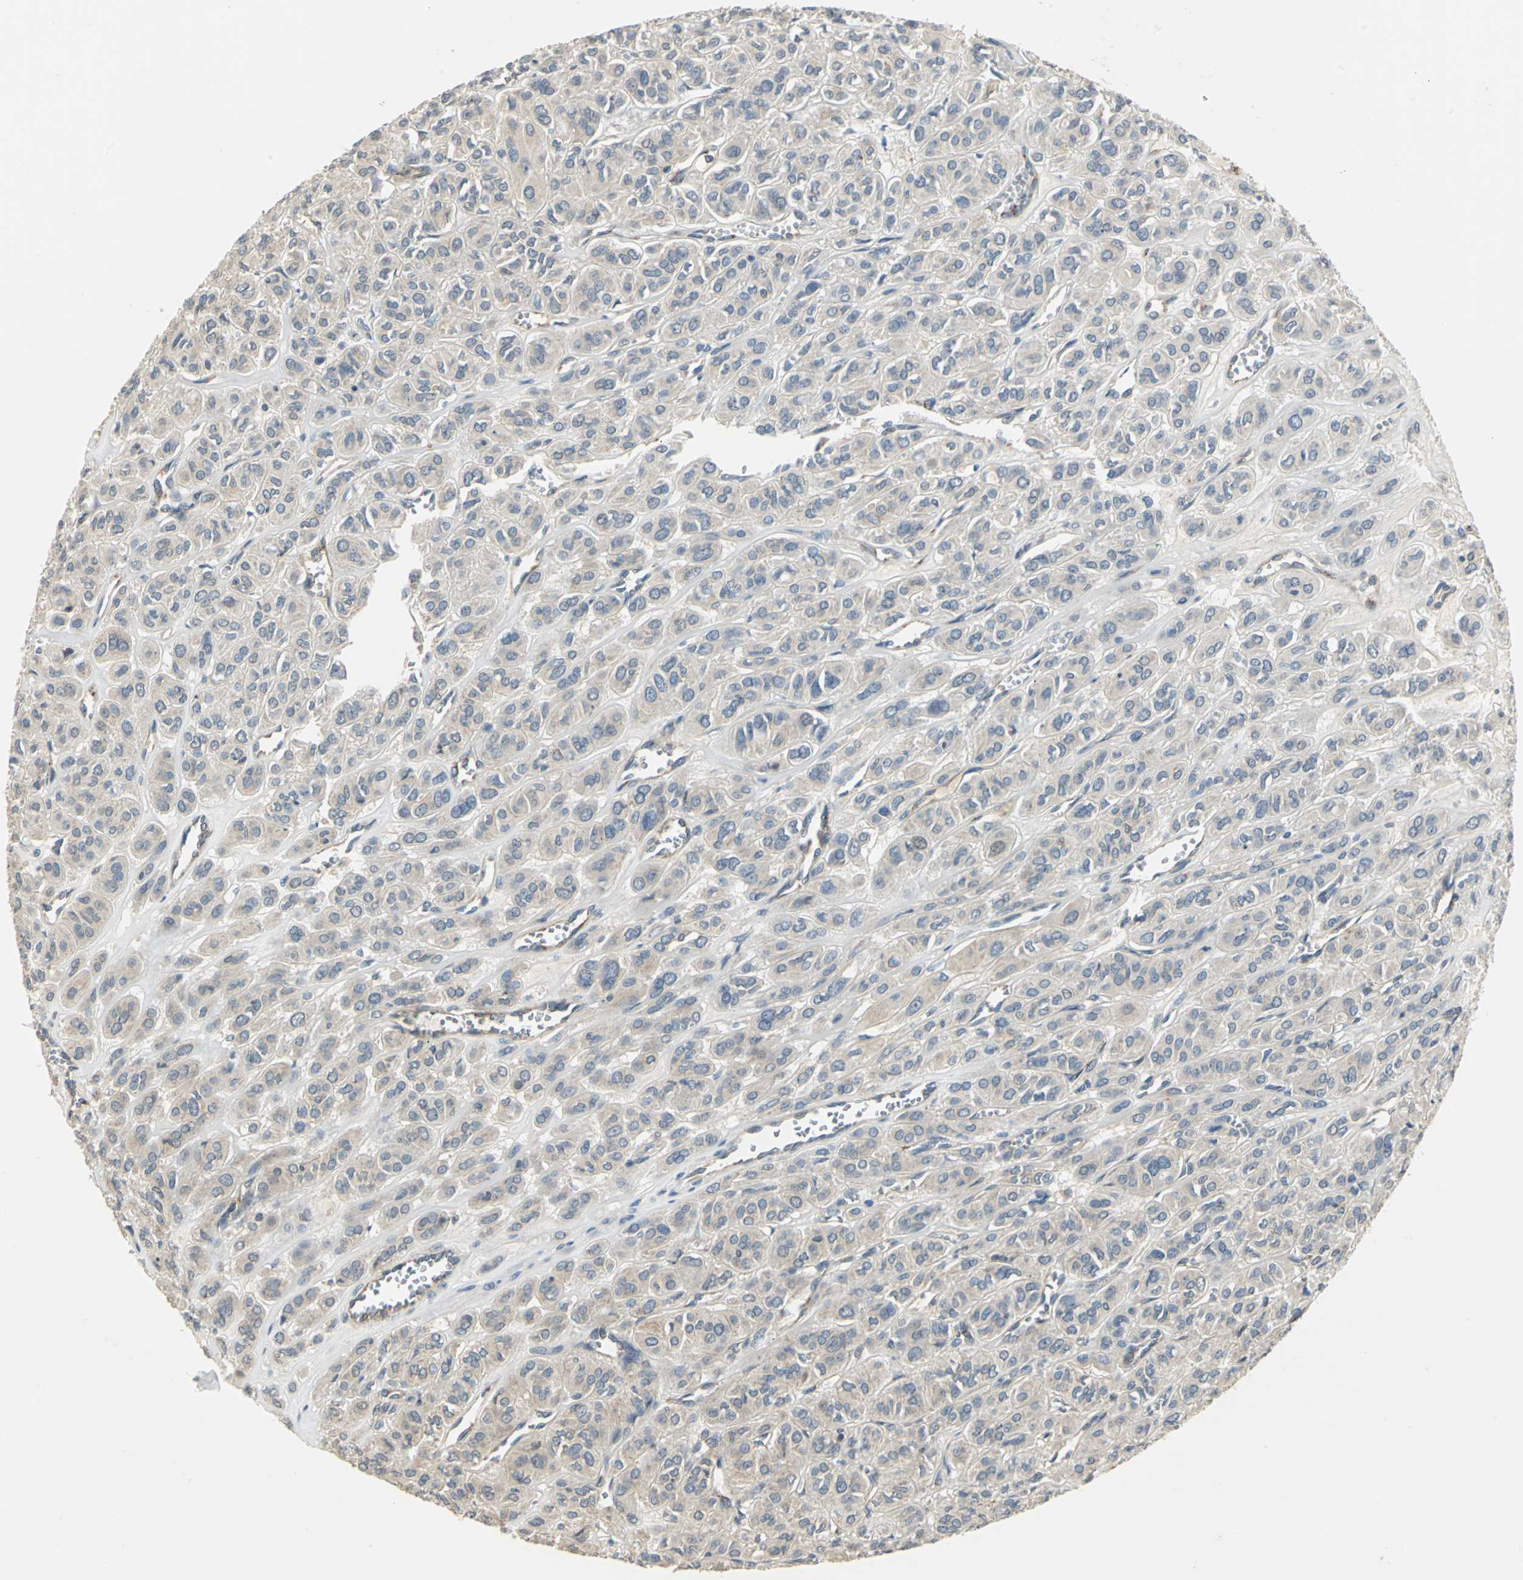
{"staining": {"intensity": "weak", "quantity": "<25%", "location": "cytoplasmic/membranous"}, "tissue": "thyroid cancer", "cell_type": "Tumor cells", "image_type": "cancer", "snomed": [{"axis": "morphology", "description": "Follicular adenoma carcinoma, NOS"}, {"axis": "topography", "description": "Thyroid gland"}], "caption": "Histopathology image shows no significant protein expression in tumor cells of thyroid cancer. Nuclei are stained in blue.", "gene": "RAPGEF1", "patient": {"sex": "female", "age": 71}}